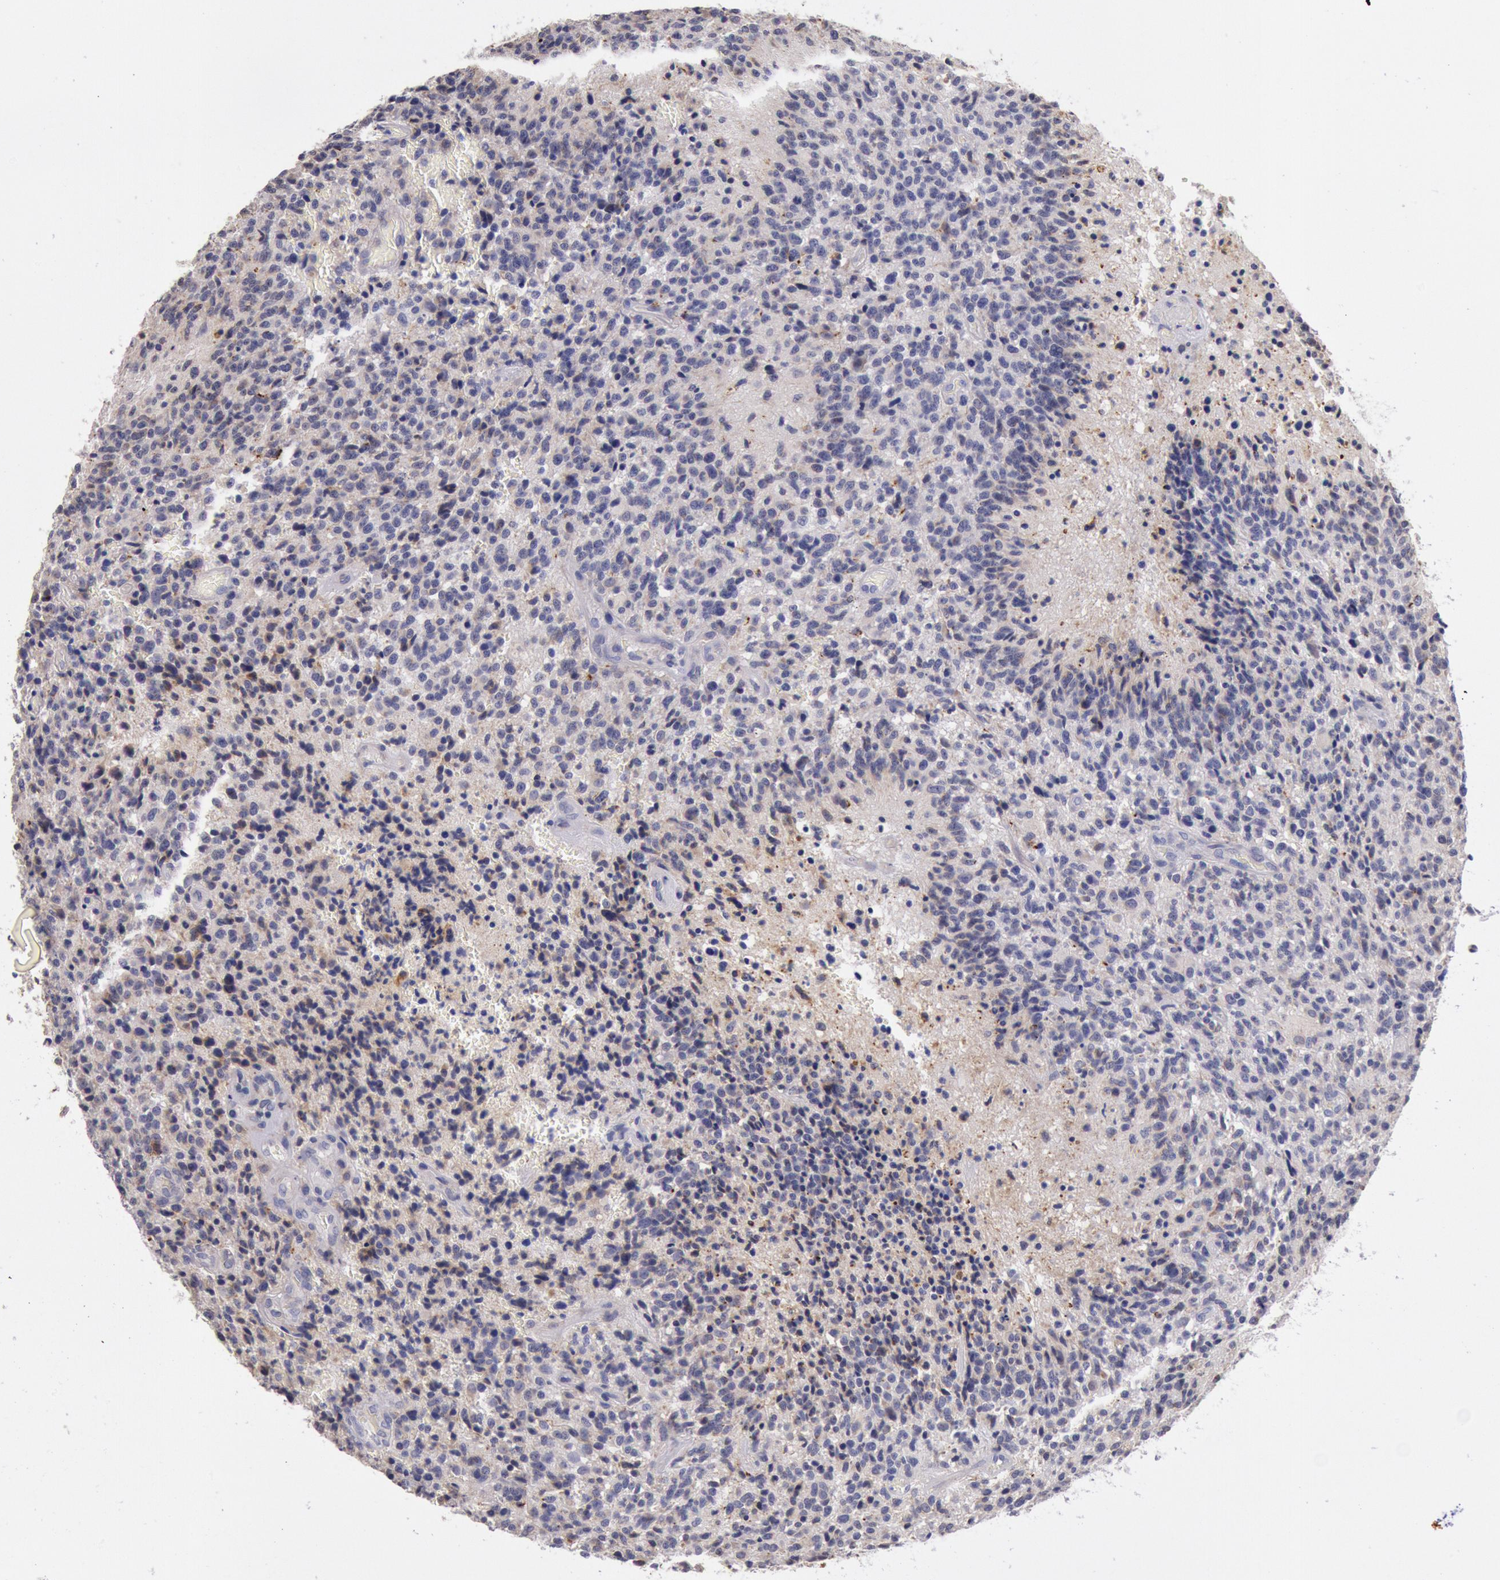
{"staining": {"intensity": "negative", "quantity": "none", "location": "none"}, "tissue": "glioma", "cell_type": "Tumor cells", "image_type": "cancer", "snomed": [{"axis": "morphology", "description": "Glioma, malignant, High grade"}, {"axis": "topography", "description": "Brain"}], "caption": "Tumor cells show no significant protein positivity in malignant glioma (high-grade).", "gene": "GAL3ST1", "patient": {"sex": "male", "age": 36}}